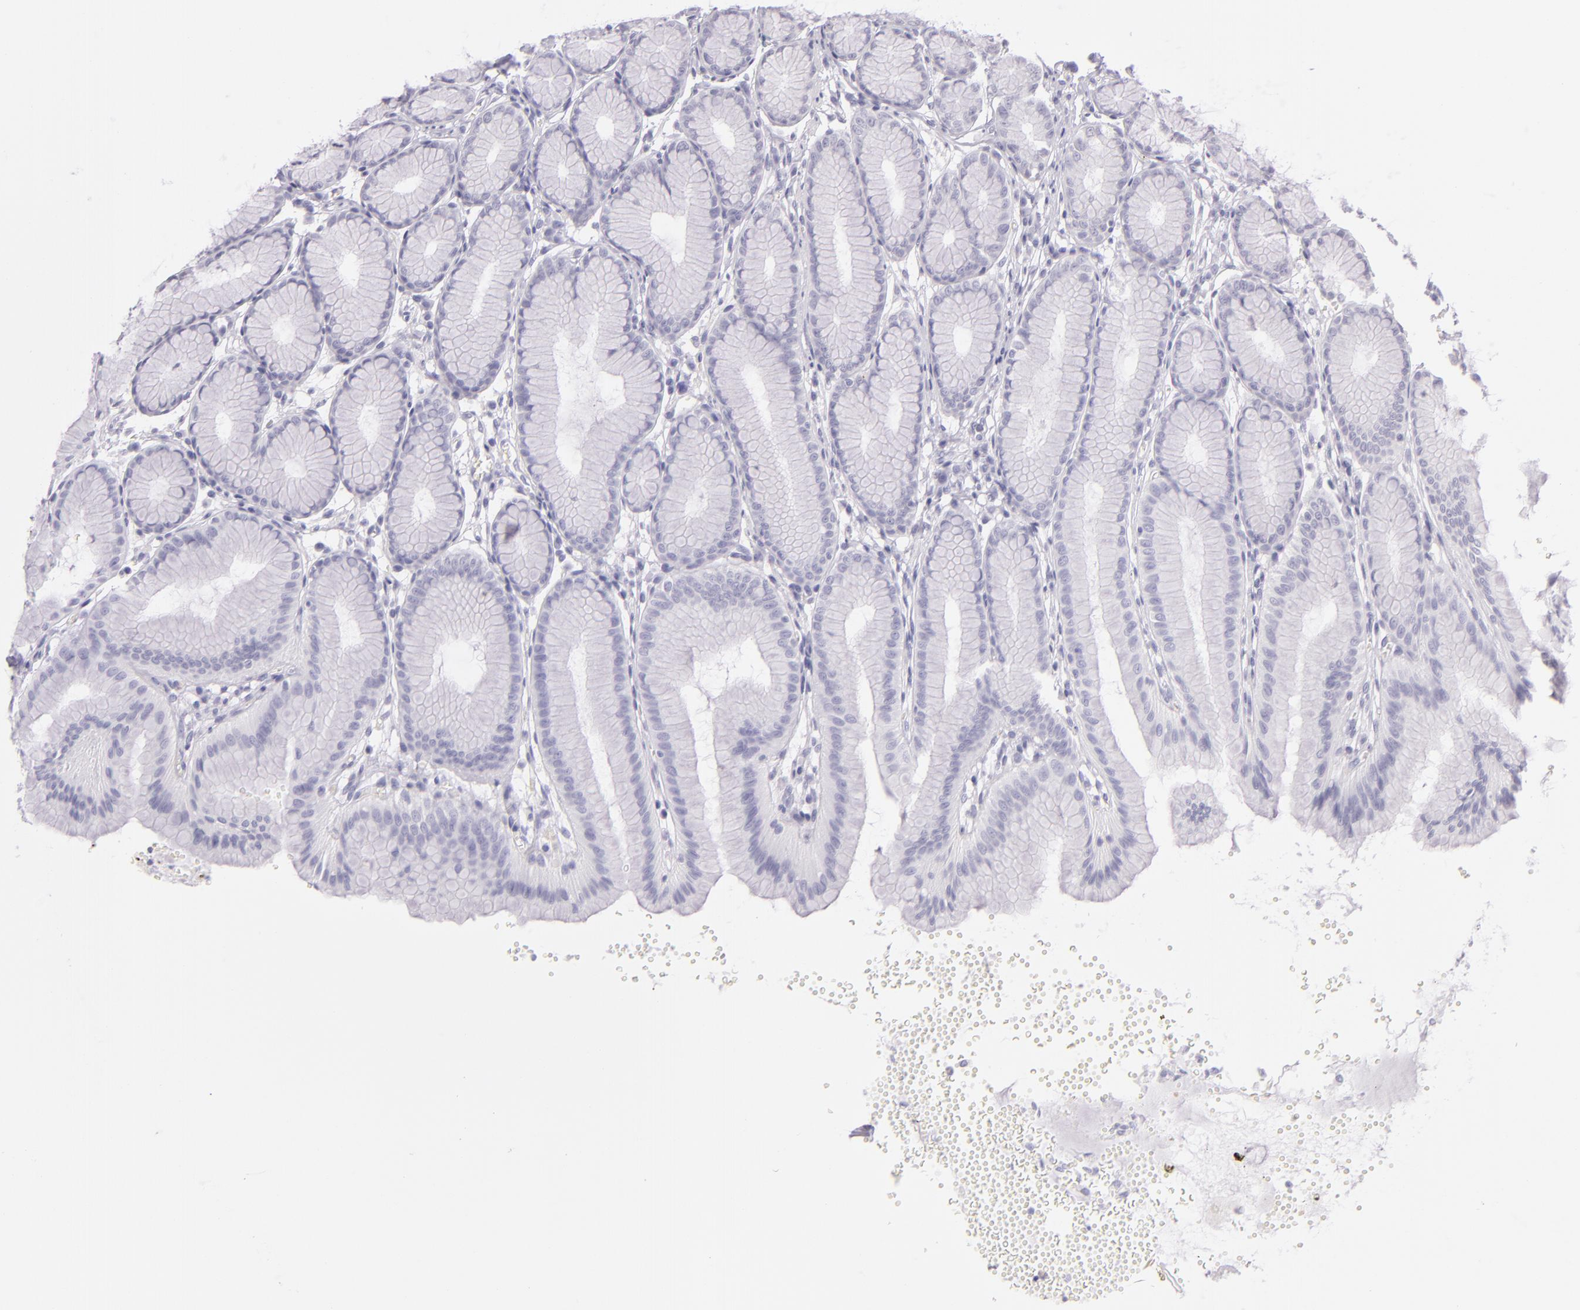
{"staining": {"intensity": "negative", "quantity": "none", "location": "none"}, "tissue": "stomach", "cell_type": "Glandular cells", "image_type": "normal", "snomed": [{"axis": "morphology", "description": "Normal tissue, NOS"}, {"axis": "topography", "description": "Stomach"}], "caption": "DAB immunohistochemical staining of normal stomach exhibits no significant expression in glandular cells. (DAB (3,3'-diaminobenzidine) immunohistochemistry with hematoxylin counter stain).", "gene": "CBS", "patient": {"sex": "male", "age": 42}}